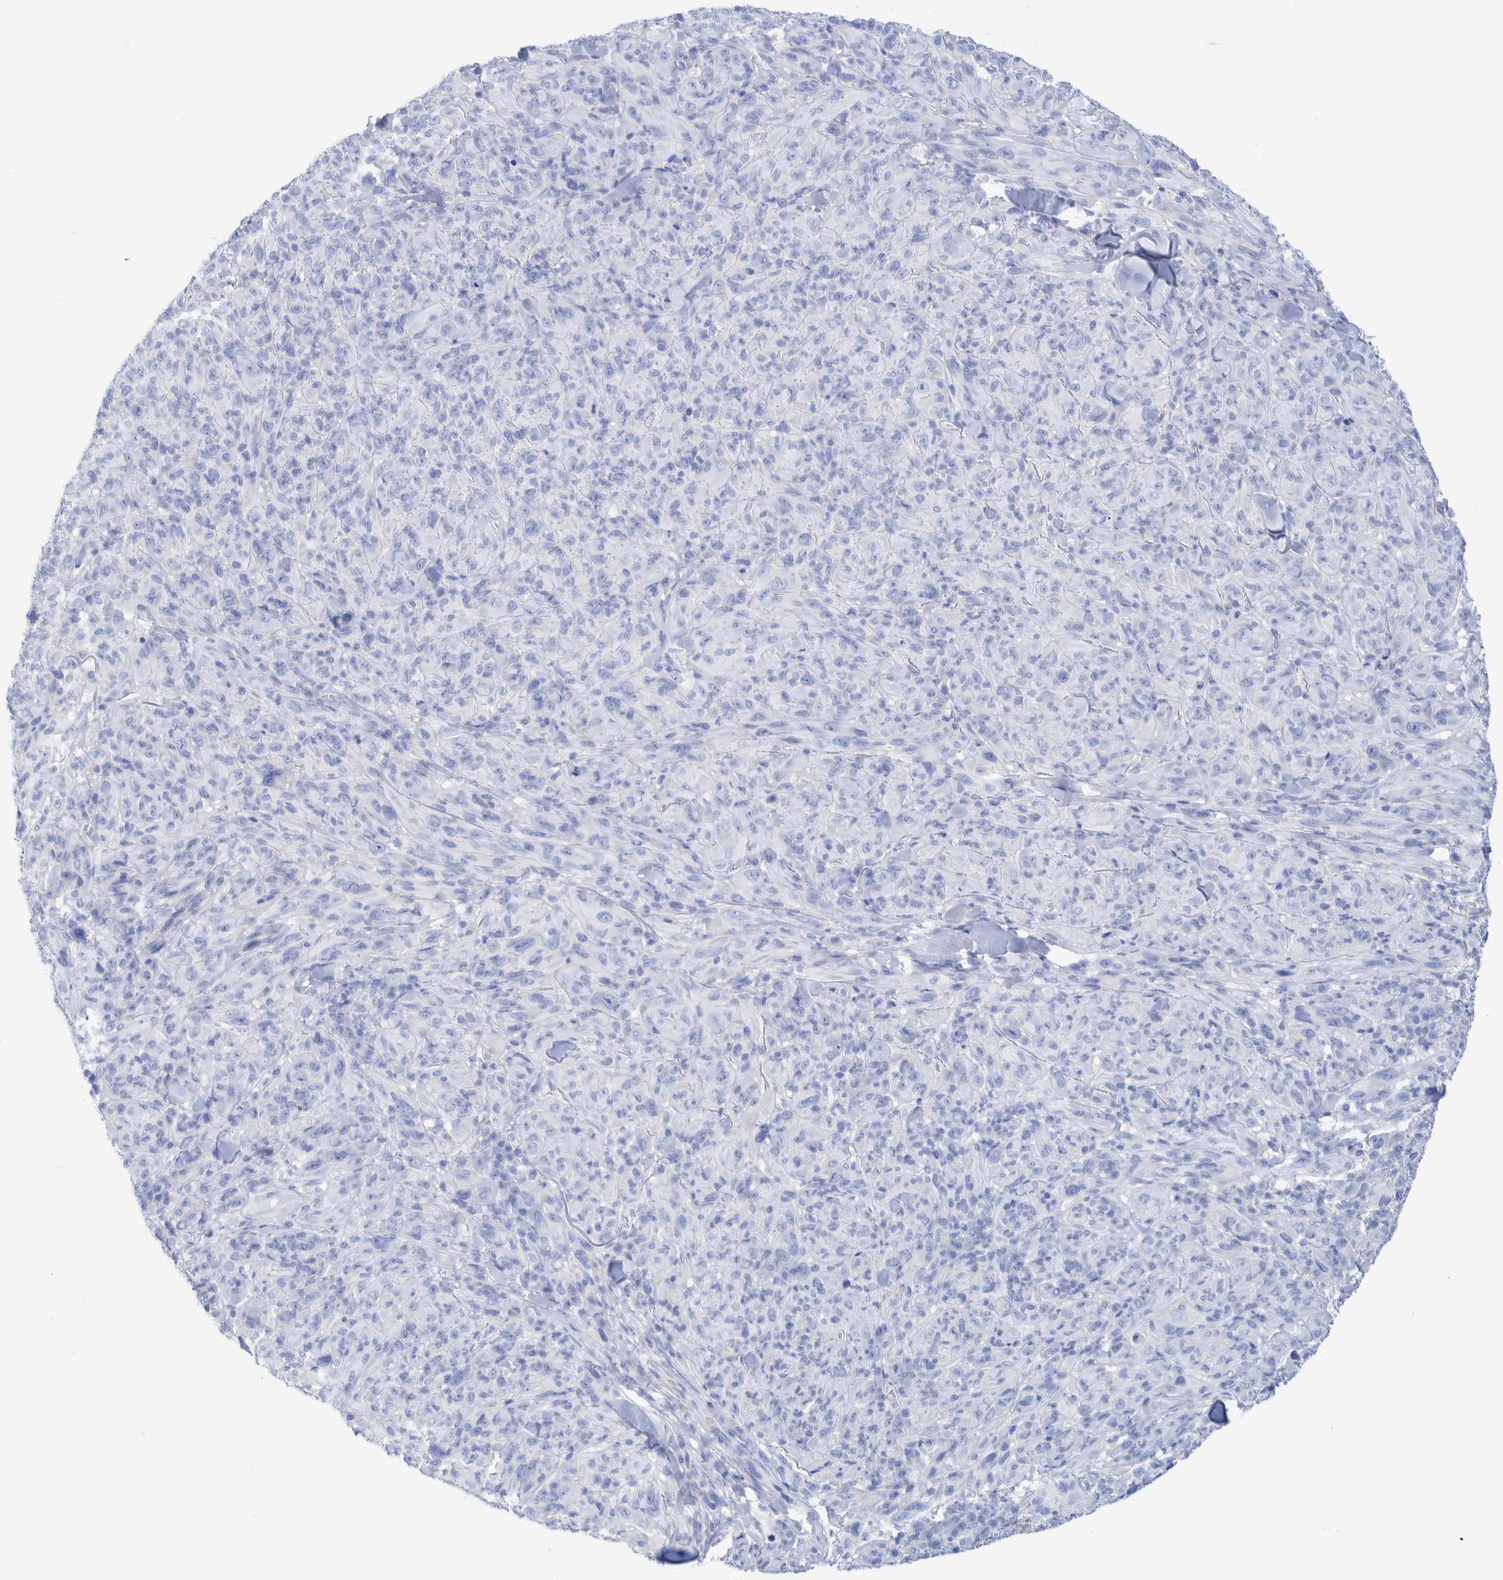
{"staining": {"intensity": "negative", "quantity": "none", "location": "none"}, "tissue": "melanoma", "cell_type": "Tumor cells", "image_type": "cancer", "snomed": [{"axis": "morphology", "description": "Malignant melanoma, NOS"}, {"axis": "topography", "description": "Skin of head"}], "caption": "Tumor cells are negative for brown protein staining in malignant melanoma.", "gene": "PERP", "patient": {"sex": "male", "age": 96}}